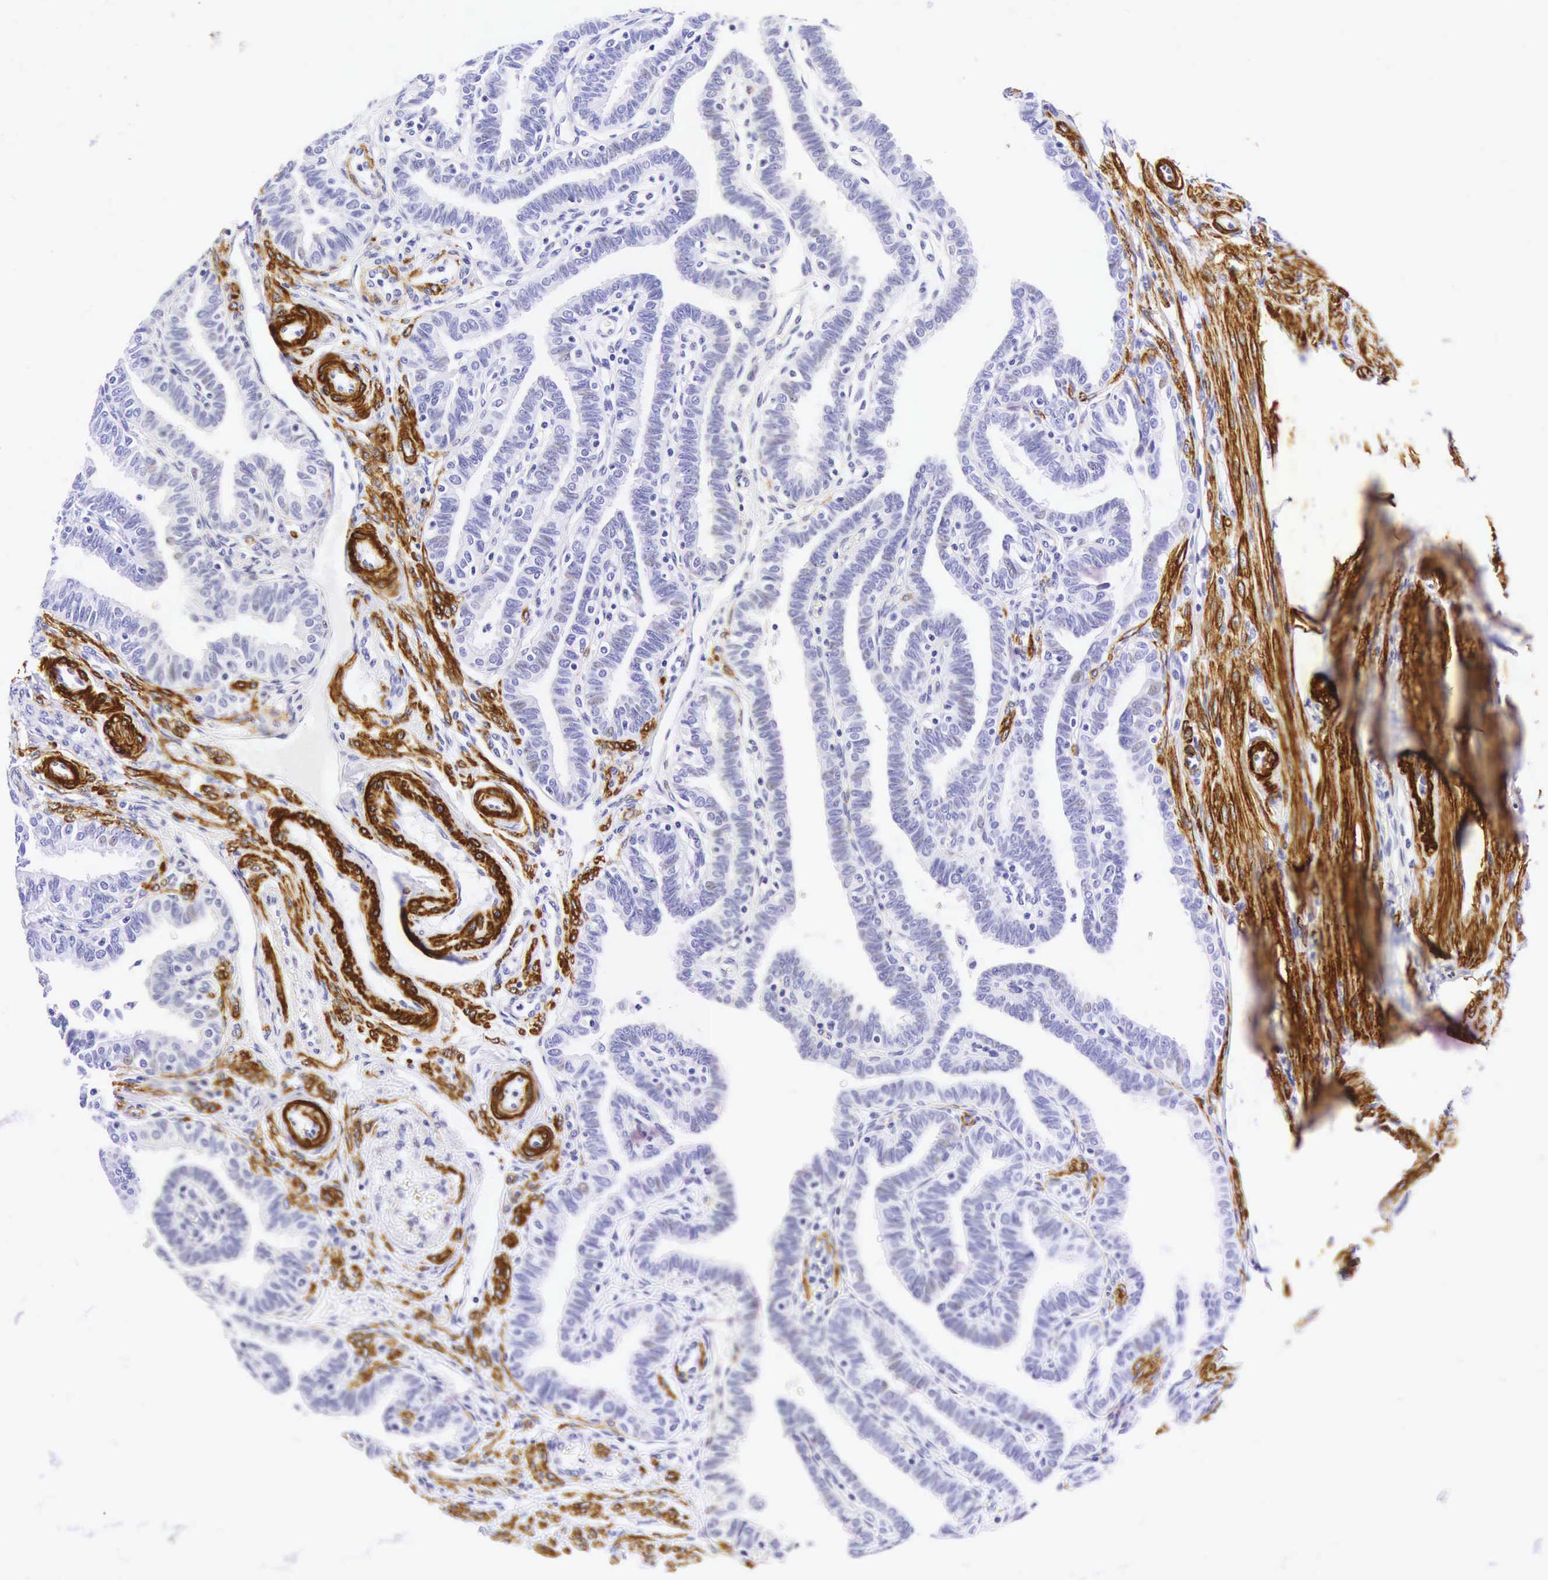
{"staining": {"intensity": "negative", "quantity": "none", "location": "none"}, "tissue": "fallopian tube", "cell_type": "Glandular cells", "image_type": "normal", "snomed": [{"axis": "morphology", "description": "Normal tissue, NOS"}, {"axis": "topography", "description": "Fallopian tube"}], "caption": "A high-resolution photomicrograph shows IHC staining of unremarkable fallopian tube, which displays no significant positivity in glandular cells.", "gene": "CALD1", "patient": {"sex": "female", "age": 41}}